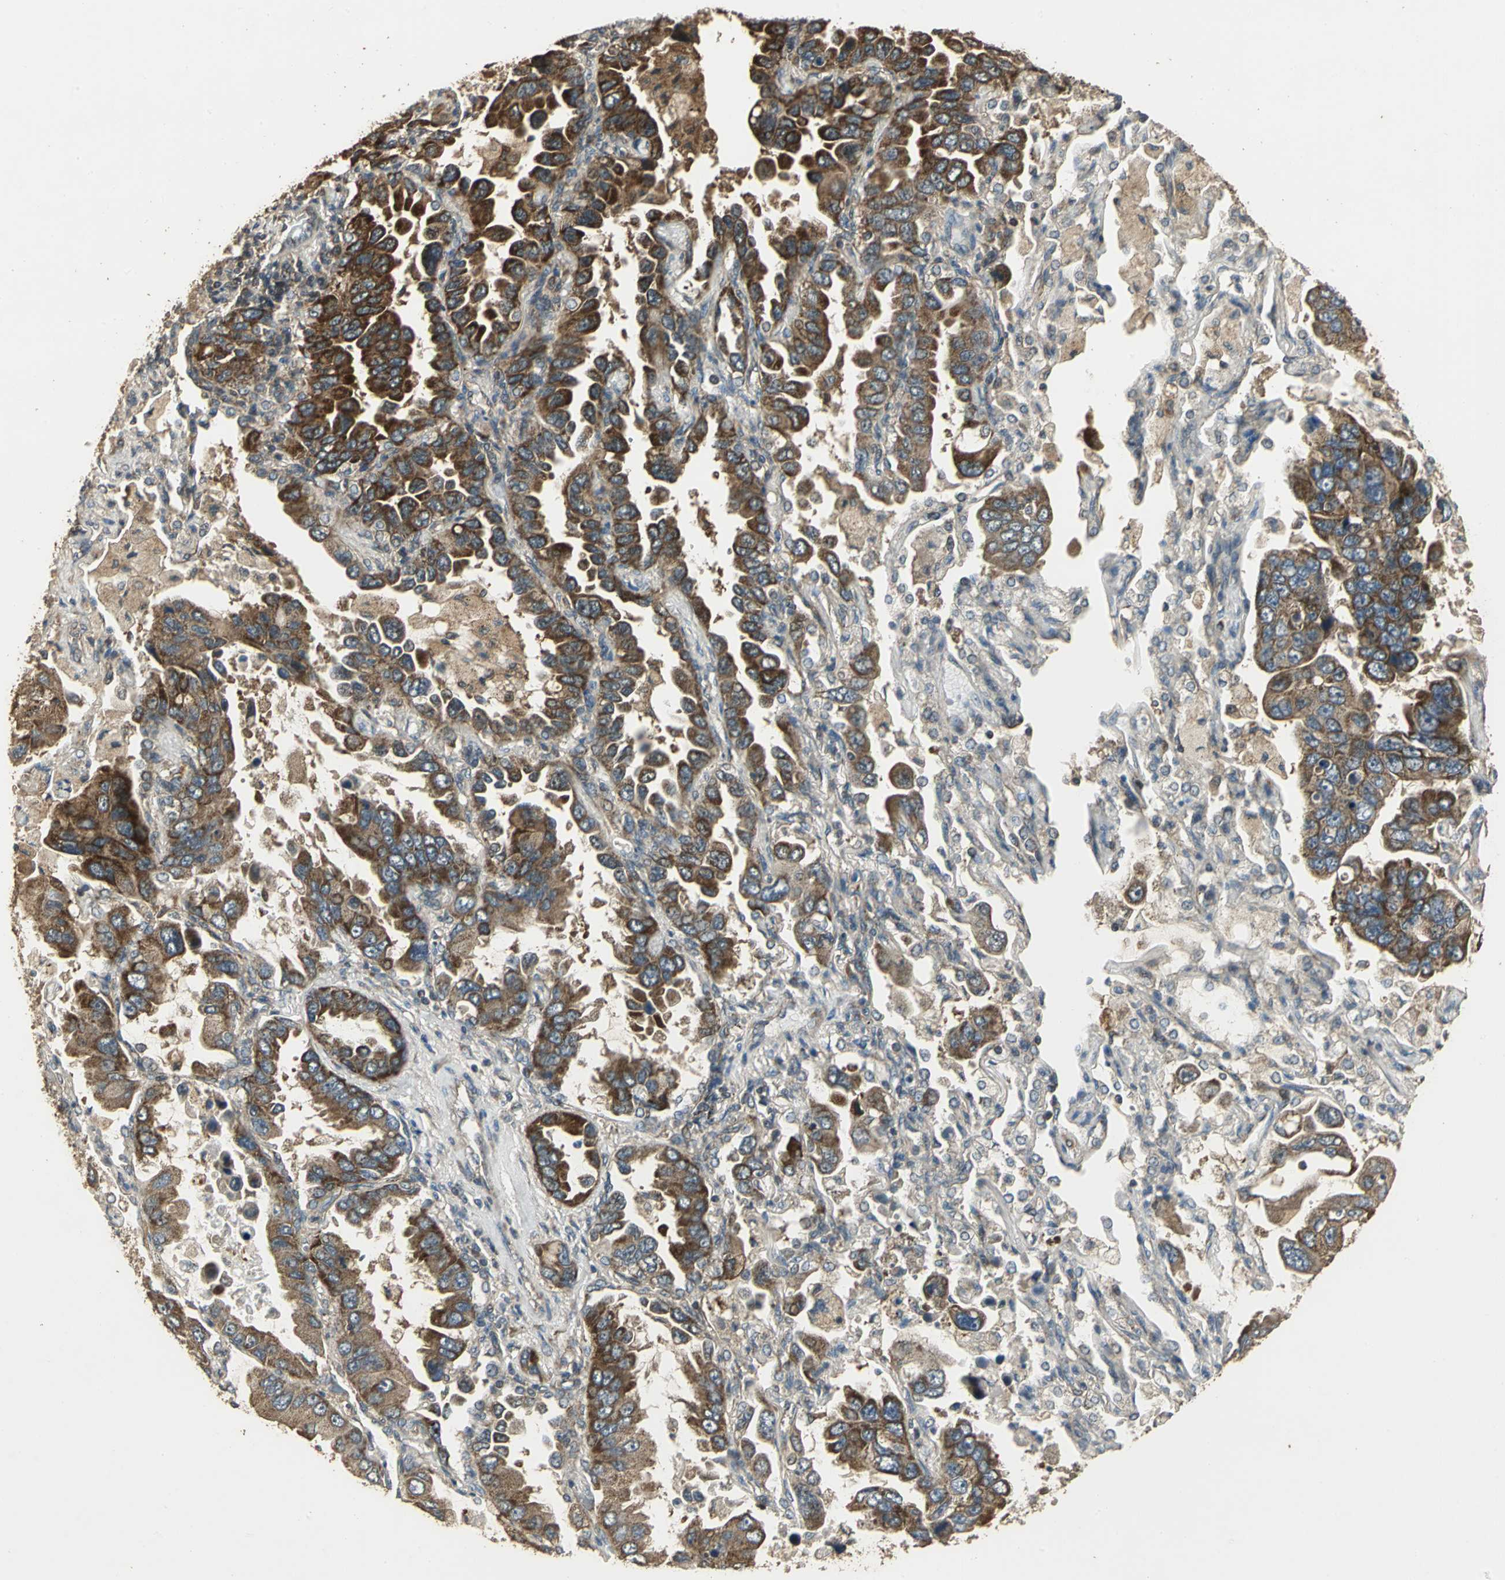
{"staining": {"intensity": "strong", "quantity": ">75%", "location": "cytoplasmic/membranous"}, "tissue": "lung cancer", "cell_type": "Tumor cells", "image_type": "cancer", "snomed": [{"axis": "morphology", "description": "Adenocarcinoma, NOS"}, {"axis": "topography", "description": "Lung"}], "caption": "The histopathology image reveals immunohistochemical staining of lung cancer. There is strong cytoplasmic/membranous expression is seen in approximately >75% of tumor cells. (DAB IHC with brightfield microscopy, high magnification).", "gene": "KANK1", "patient": {"sex": "male", "age": 64}}